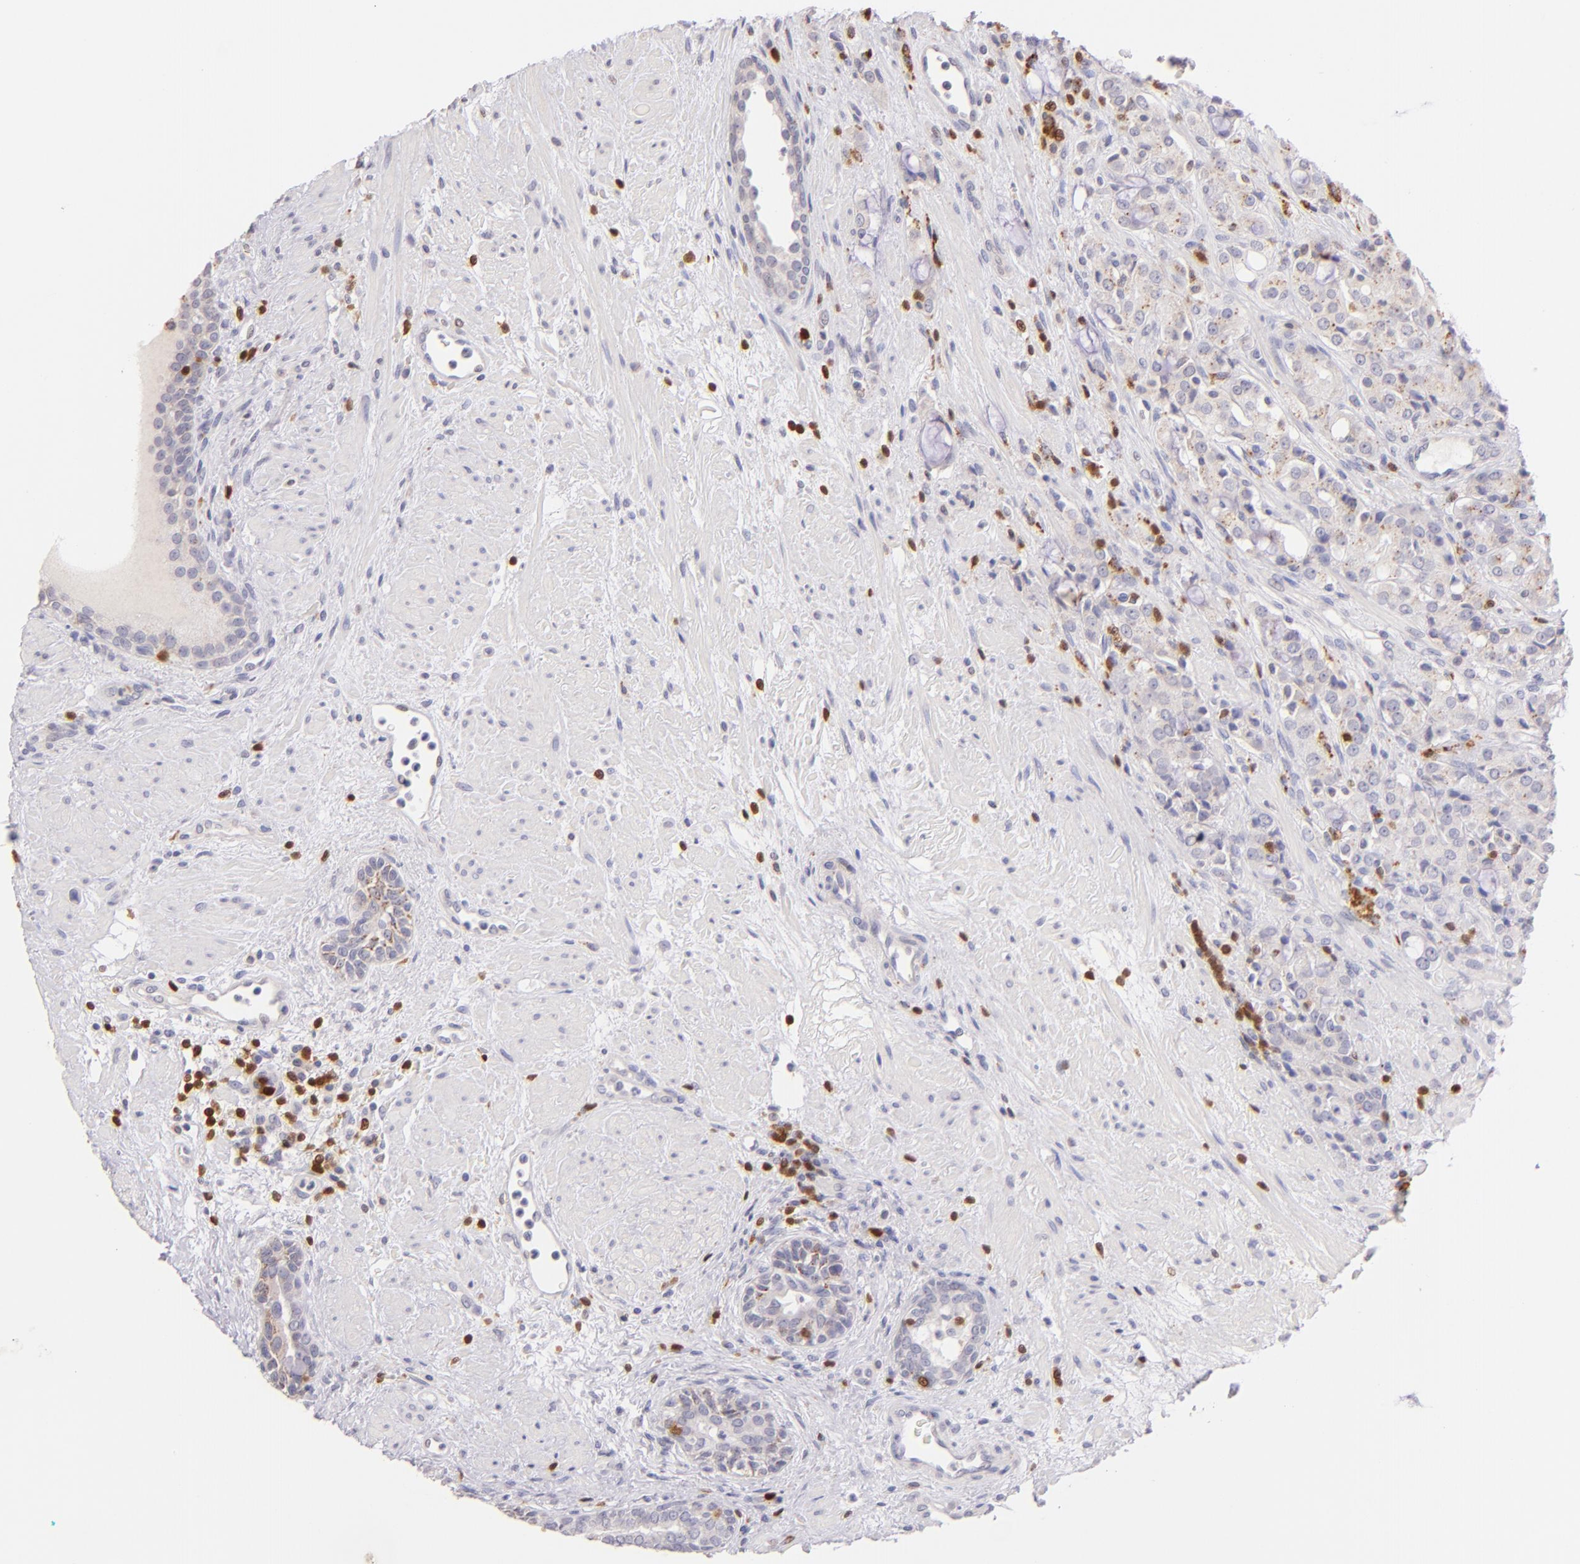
{"staining": {"intensity": "negative", "quantity": "none", "location": "none"}, "tissue": "prostate cancer", "cell_type": "Tumor cells", "image_type": "cancer", "snomed": [{"axis": "morphology", "description": "Adenocarcinoma, High grade"}, {"axis": "topography", "description": "Prostate"}], "caption": "Tumor cells are negative for protein expression in human high-grade adenocarcinoma (prostate).", "gene": "ZAP70", "patient": {"sex": "male", "age": 72}}